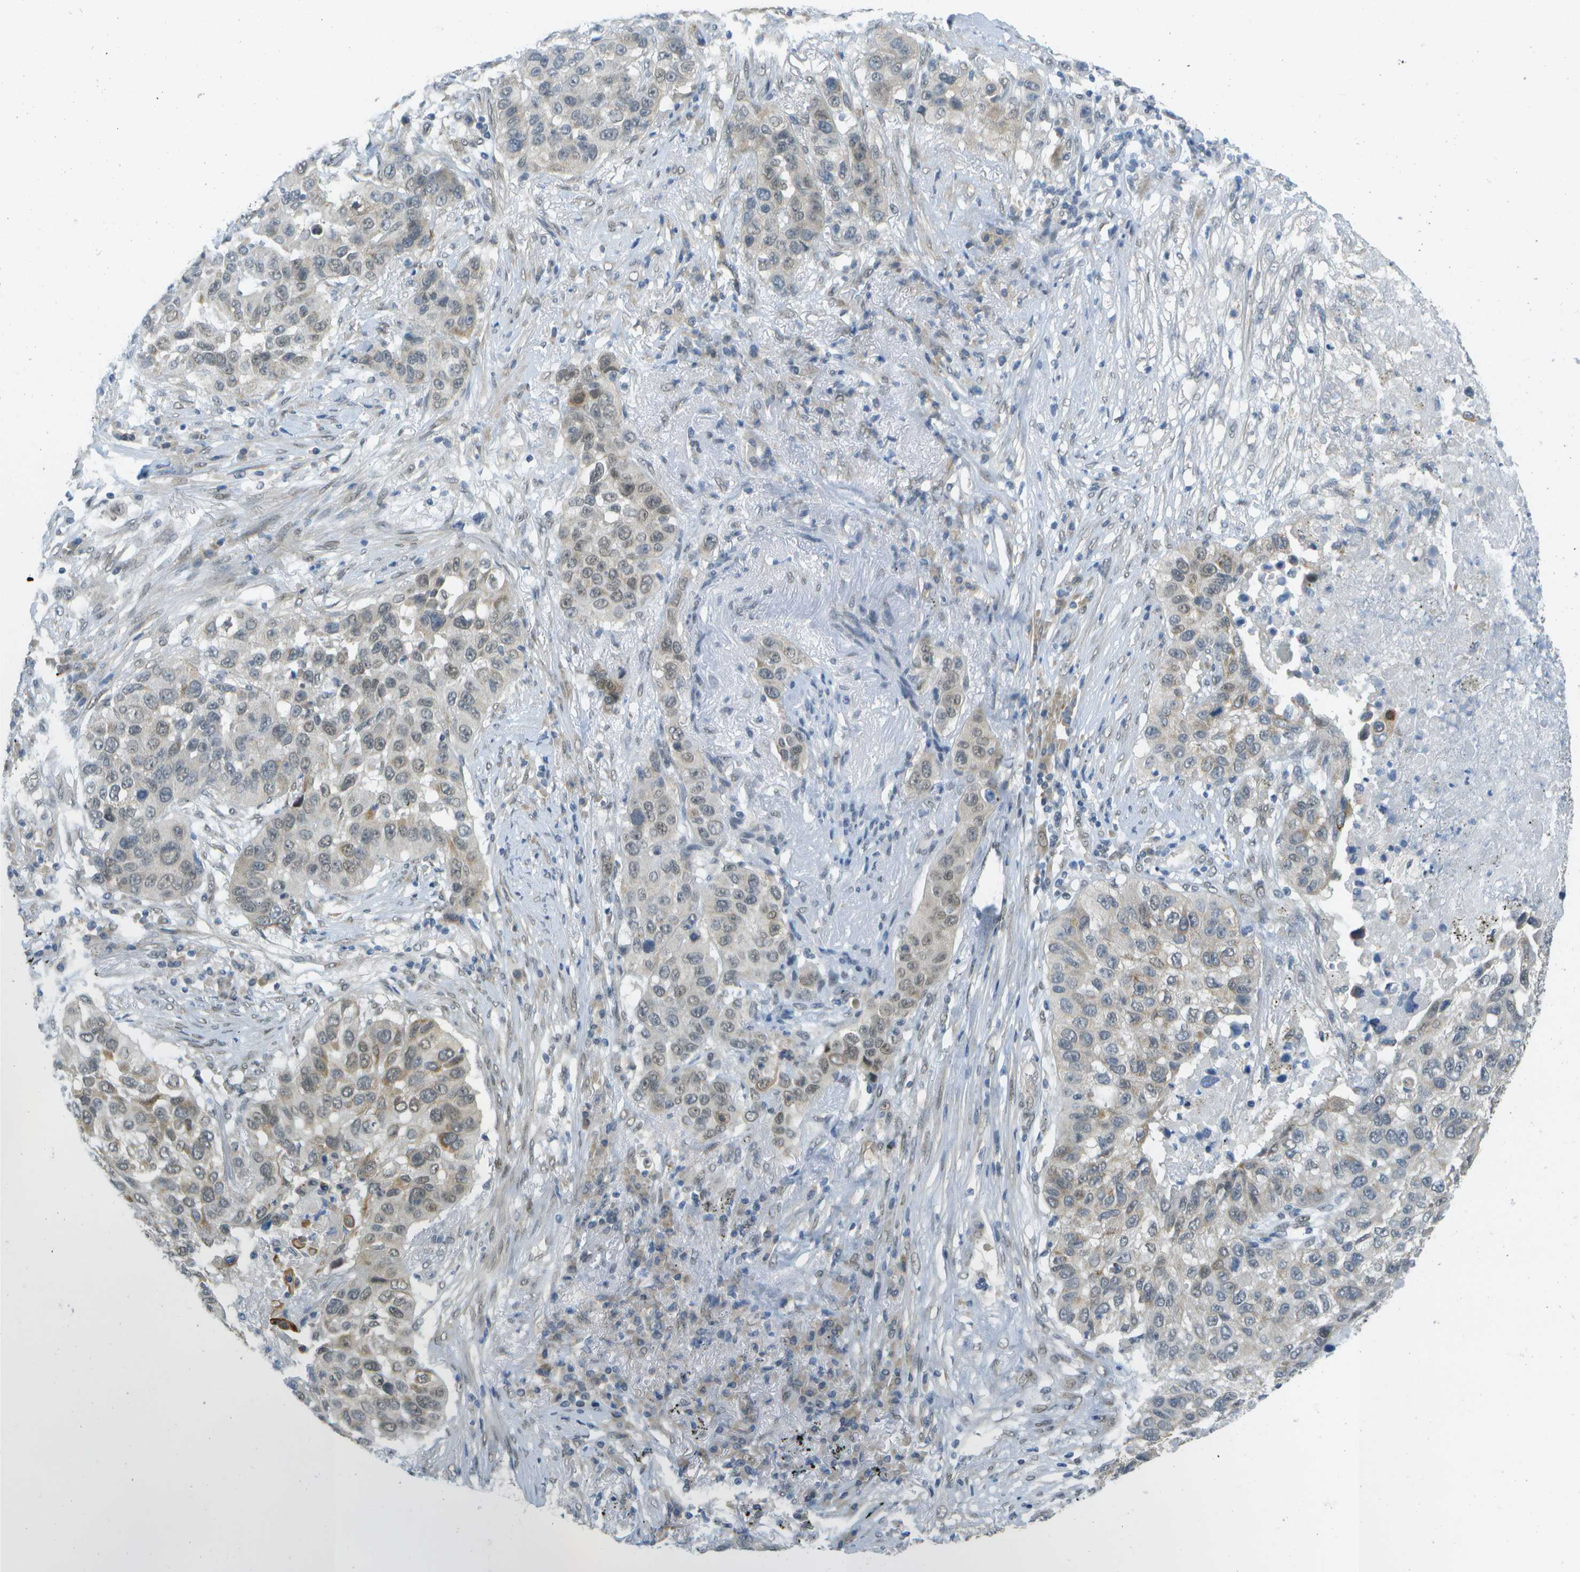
{"staining": {"intensity": "moderate", "quantity": "<25%", "location": "cytoplasmic/membranous"}, "tissue": "lung cancer", "cell_type": "Tumor cells", "image_type": "cancer", "snomed": [{"axis": "morphology", "description": "Squamous cell carcinoma, NOS"}, {"axis": "topography", "description": "Lung"}], "caption": "A brown stain highlights moderate cytoplasmic/membranous staining of a protein in human lung cancer tumor cells.", "gene": "ARID1B", "patient": {"sex": "male", "age": 57}}